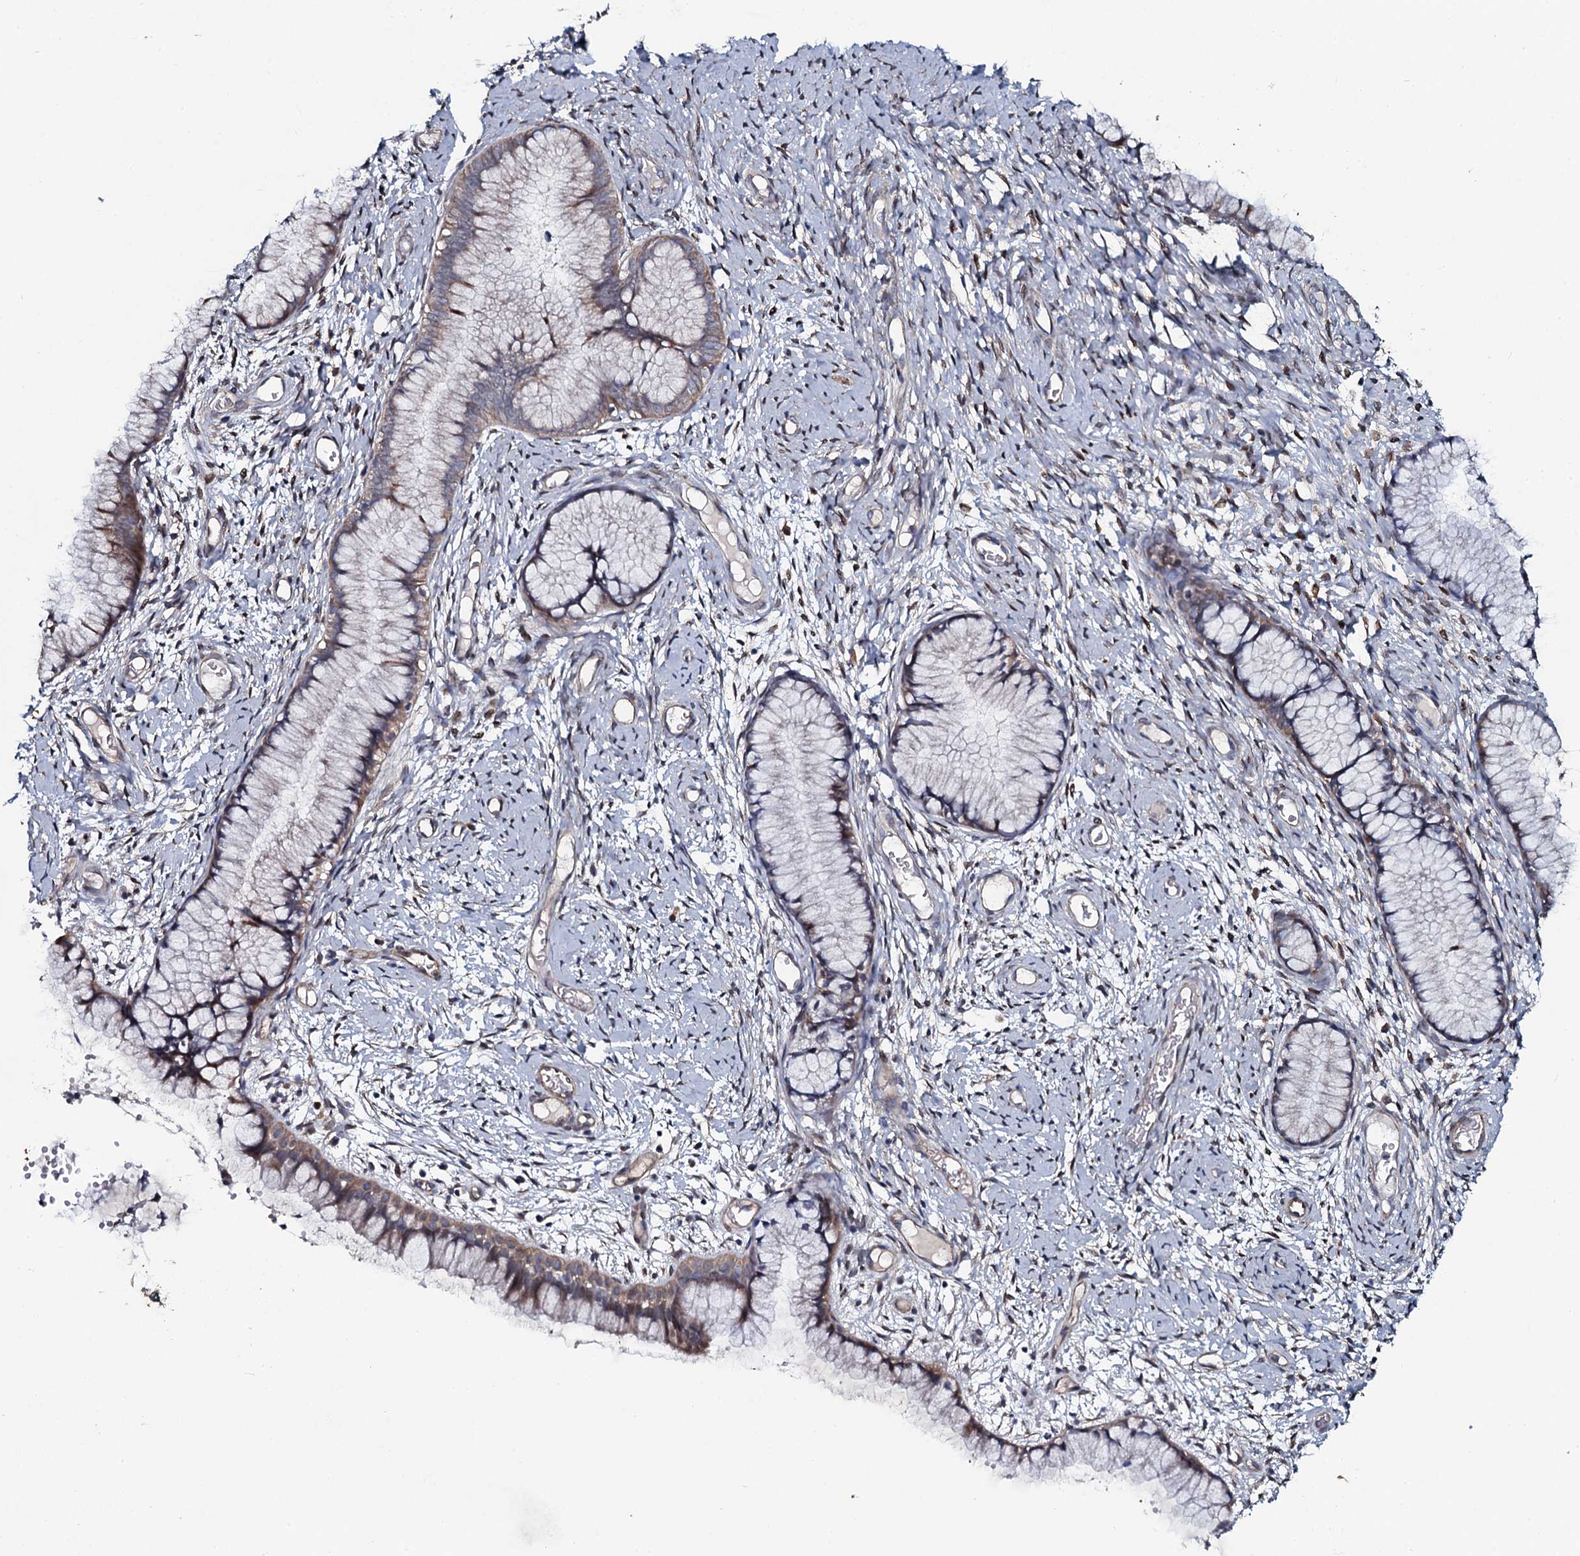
{"staining": {"intensity": "weak", "quantity": "25%-75%", "location": "cytoplasmic/membranous"}, "tissue": "cervix", "cell_type": "Glandular cells", "image_type": "normal", "snomed": [{"axis": "morphology", "description": "Normal tissue, NOS"}, {"axis": "topography", "description": "Cervix"}], "caption": "DAB immunohistochemical staining of unremarkable cervix demonstrates weak cytoplasmic/membranous protein staining in about 25%-75% of glandular cells.", "gene": "KCTD4", "patient": {"sex": "female", "age": 42}}